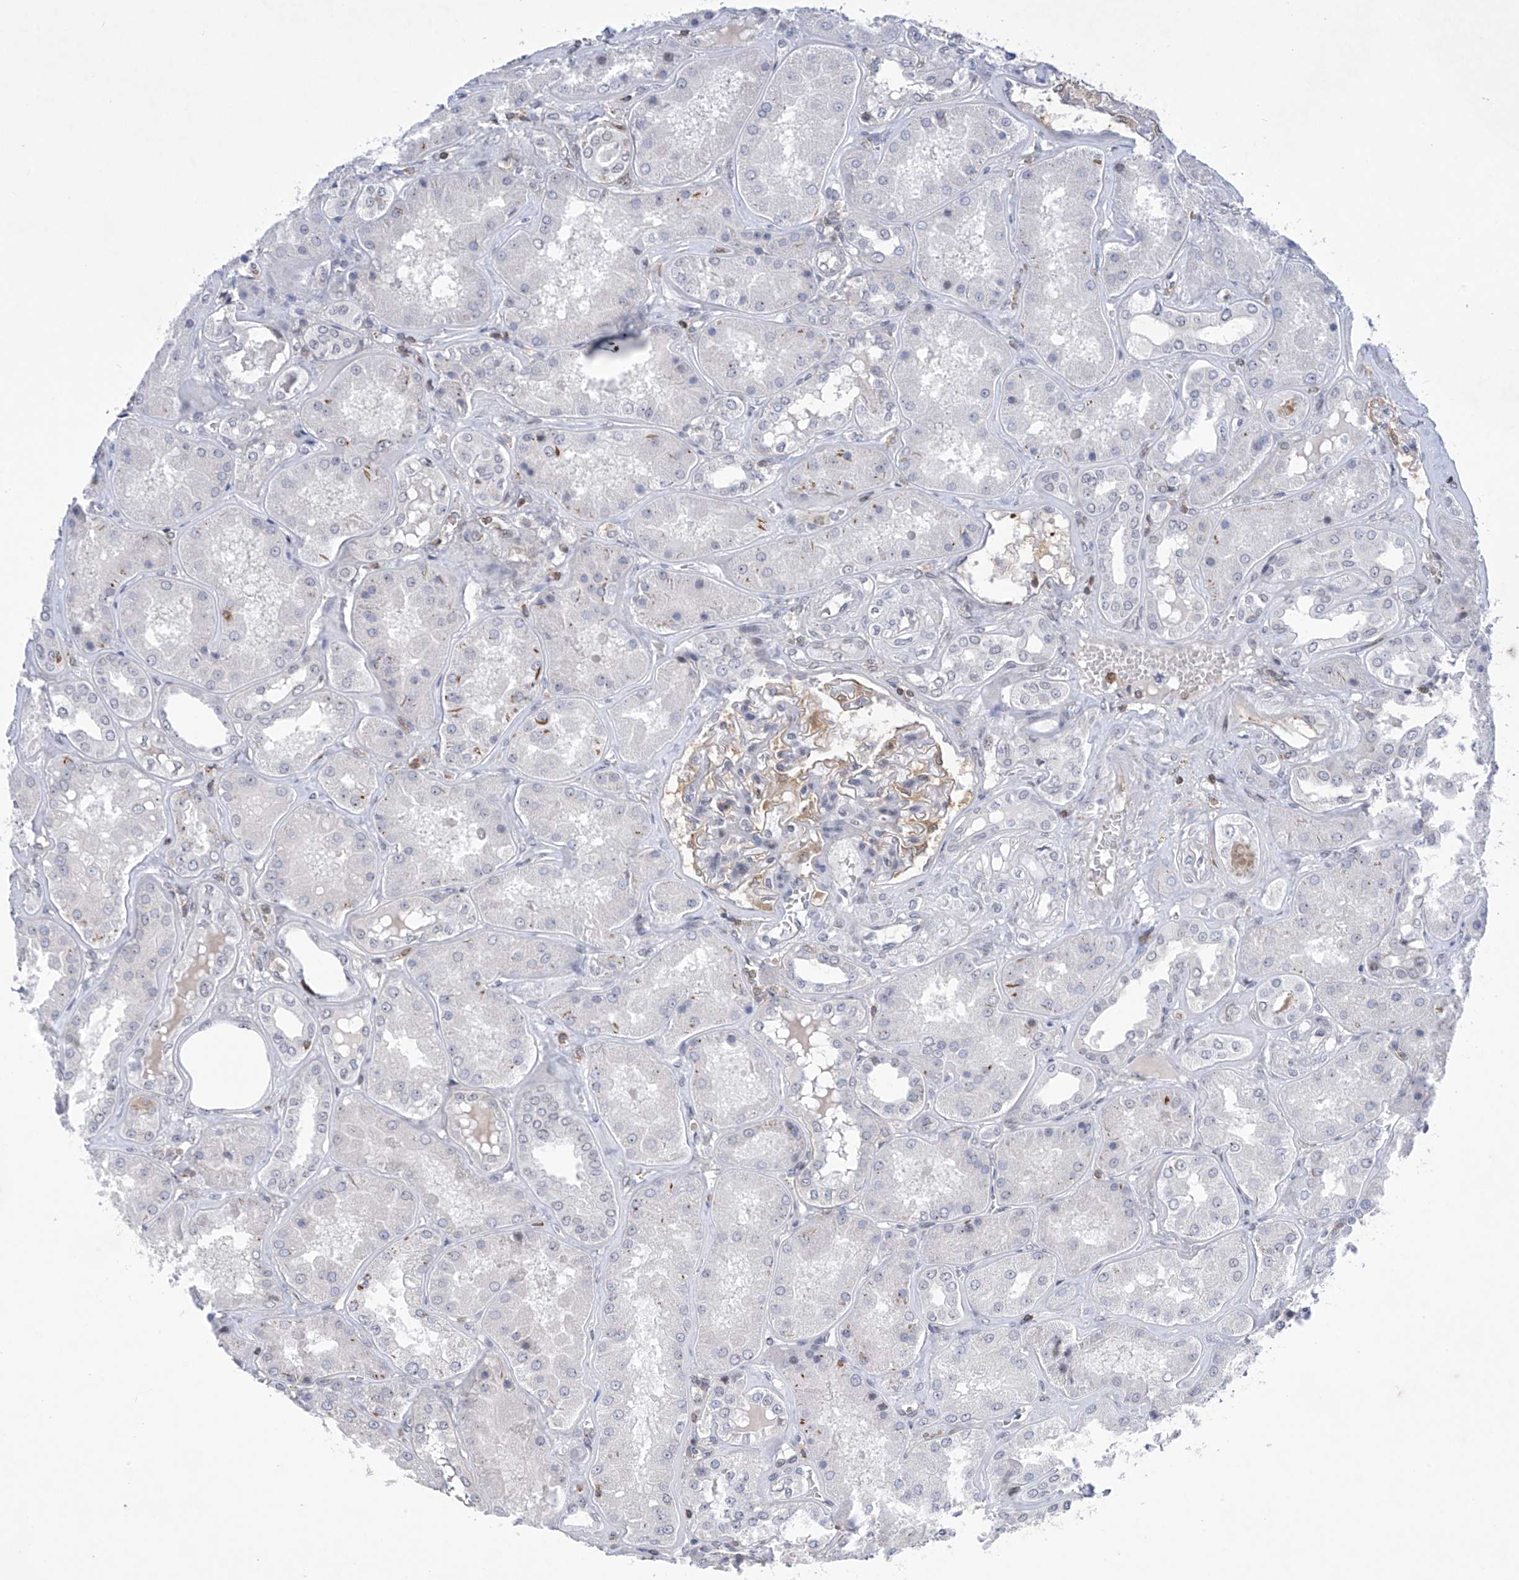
{"staining": {"intensity": "moderate", "quantity": "25%-75%", "location": "cytoplasmic/membranous"}, "tissue": "kidney", "cell_type": "Cells in glomeruli", "image_type": "normal", "snomed": [{"axis": "morphology", "description": "Normal tissue, NOS"}, {"axis": "topography", "description": "Kidney"}], "caption": "The immunohistochemical stain shows moderate cytoplasmic/membranous staining in cells in glomeruli of benign kidney.", "gene": "MSL3", "patient": {"sex": "female", "age": 56}}